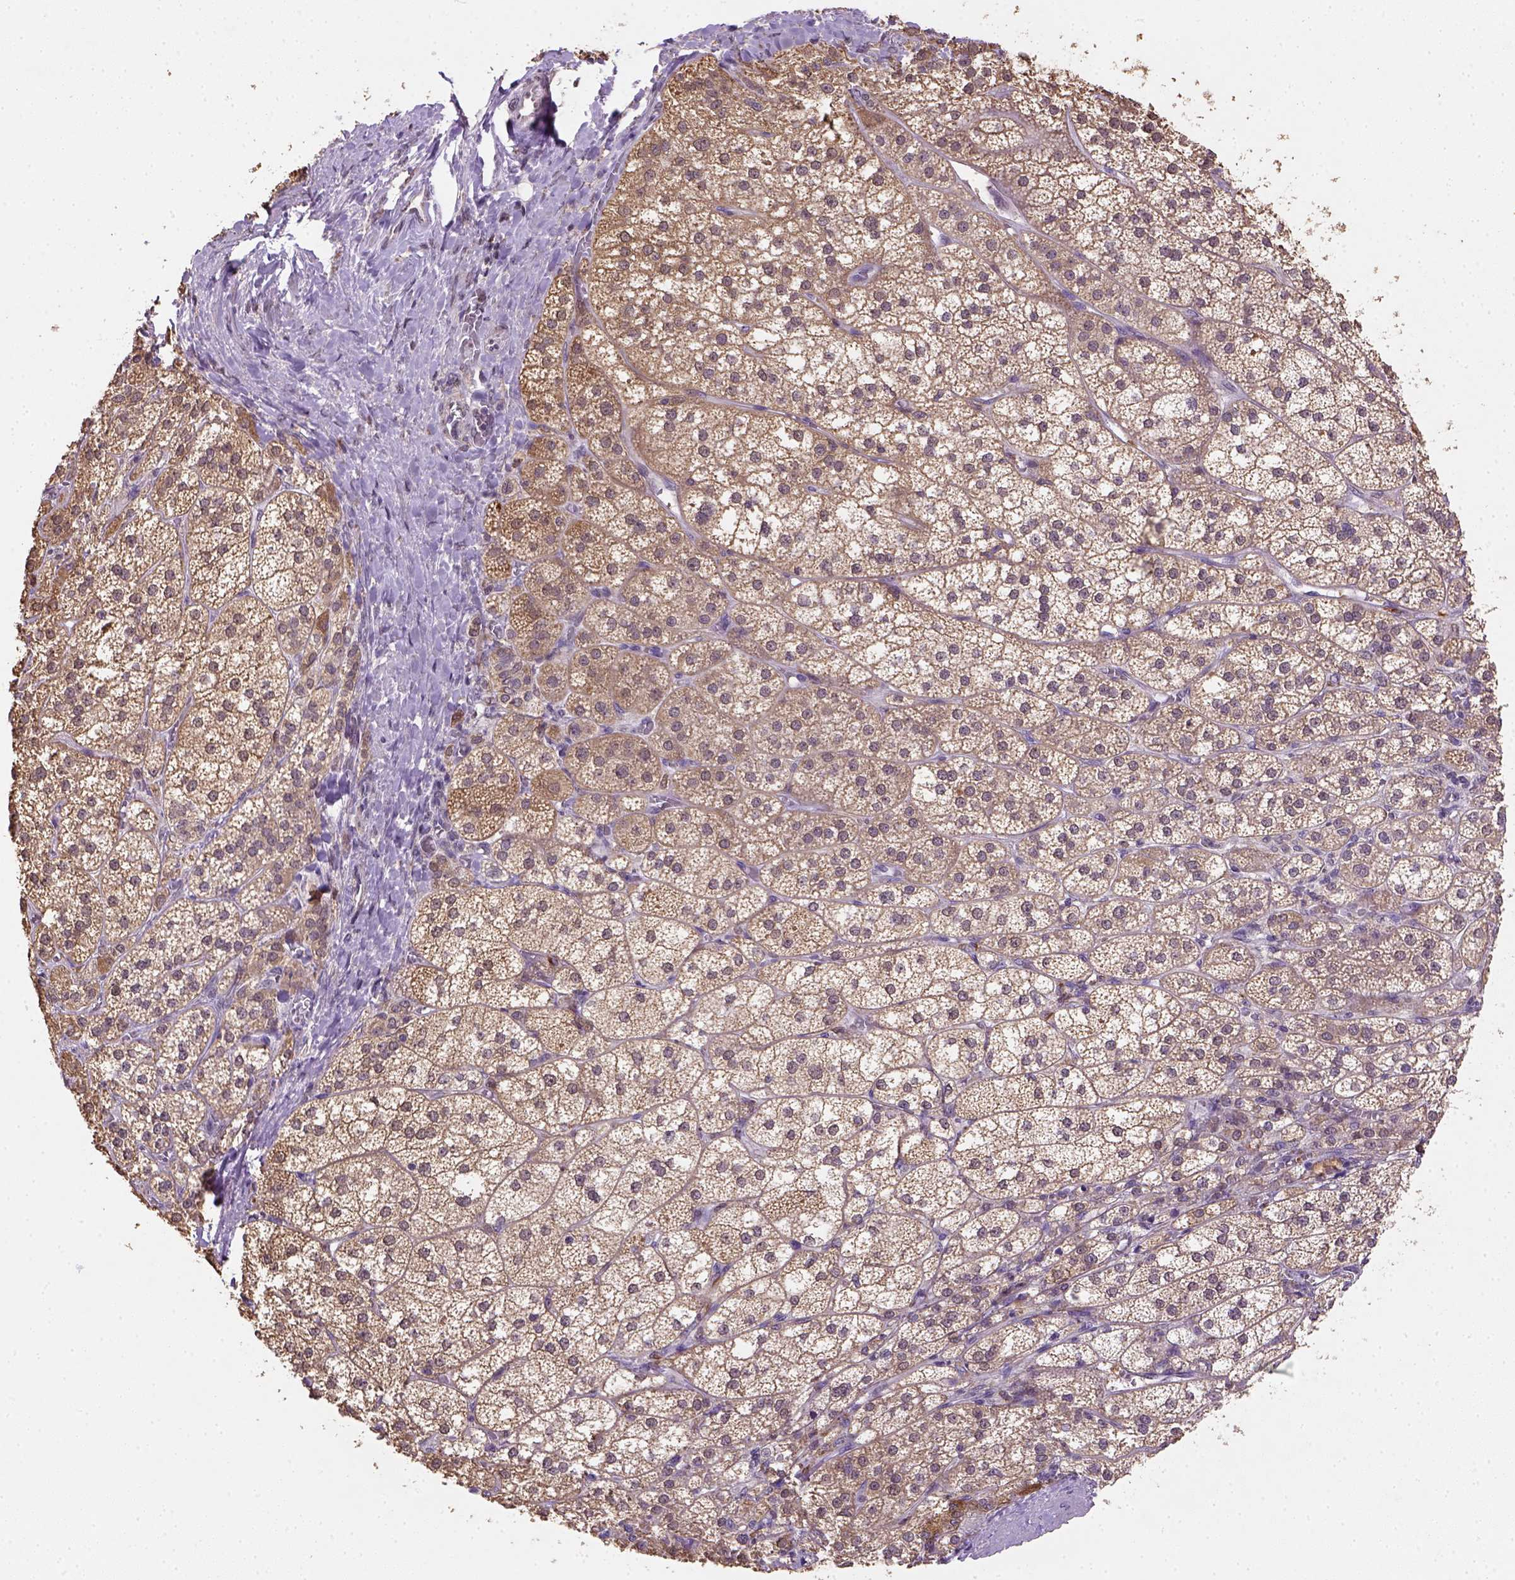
{"staining": {"intensity": "moderate", "quantity": ">75%", "location": "cytoplasmic/membranous,nuclear"}, "tissue": "adrenal gland", "cell_type": "Glandular cells", "image_type": "normal", "snomed": [{"axis": "morphology", "description": "Normal tissue, NOS"}, {"axis": "topography", "description": "Adrenal gland"}], "caption": "The histopathology image demonstrates staining of normal adrenal gland, revealing moderate cytoplasmic/membranous,nuclear protein staining (brown color) within glandular cells. The protein is stained brown, and the nuclei are stained in blue (DAB IHC with brightfield microscopy, high magnification).", "gene": "NUDT10", "patient": {"sex": "female", "age": 60}}